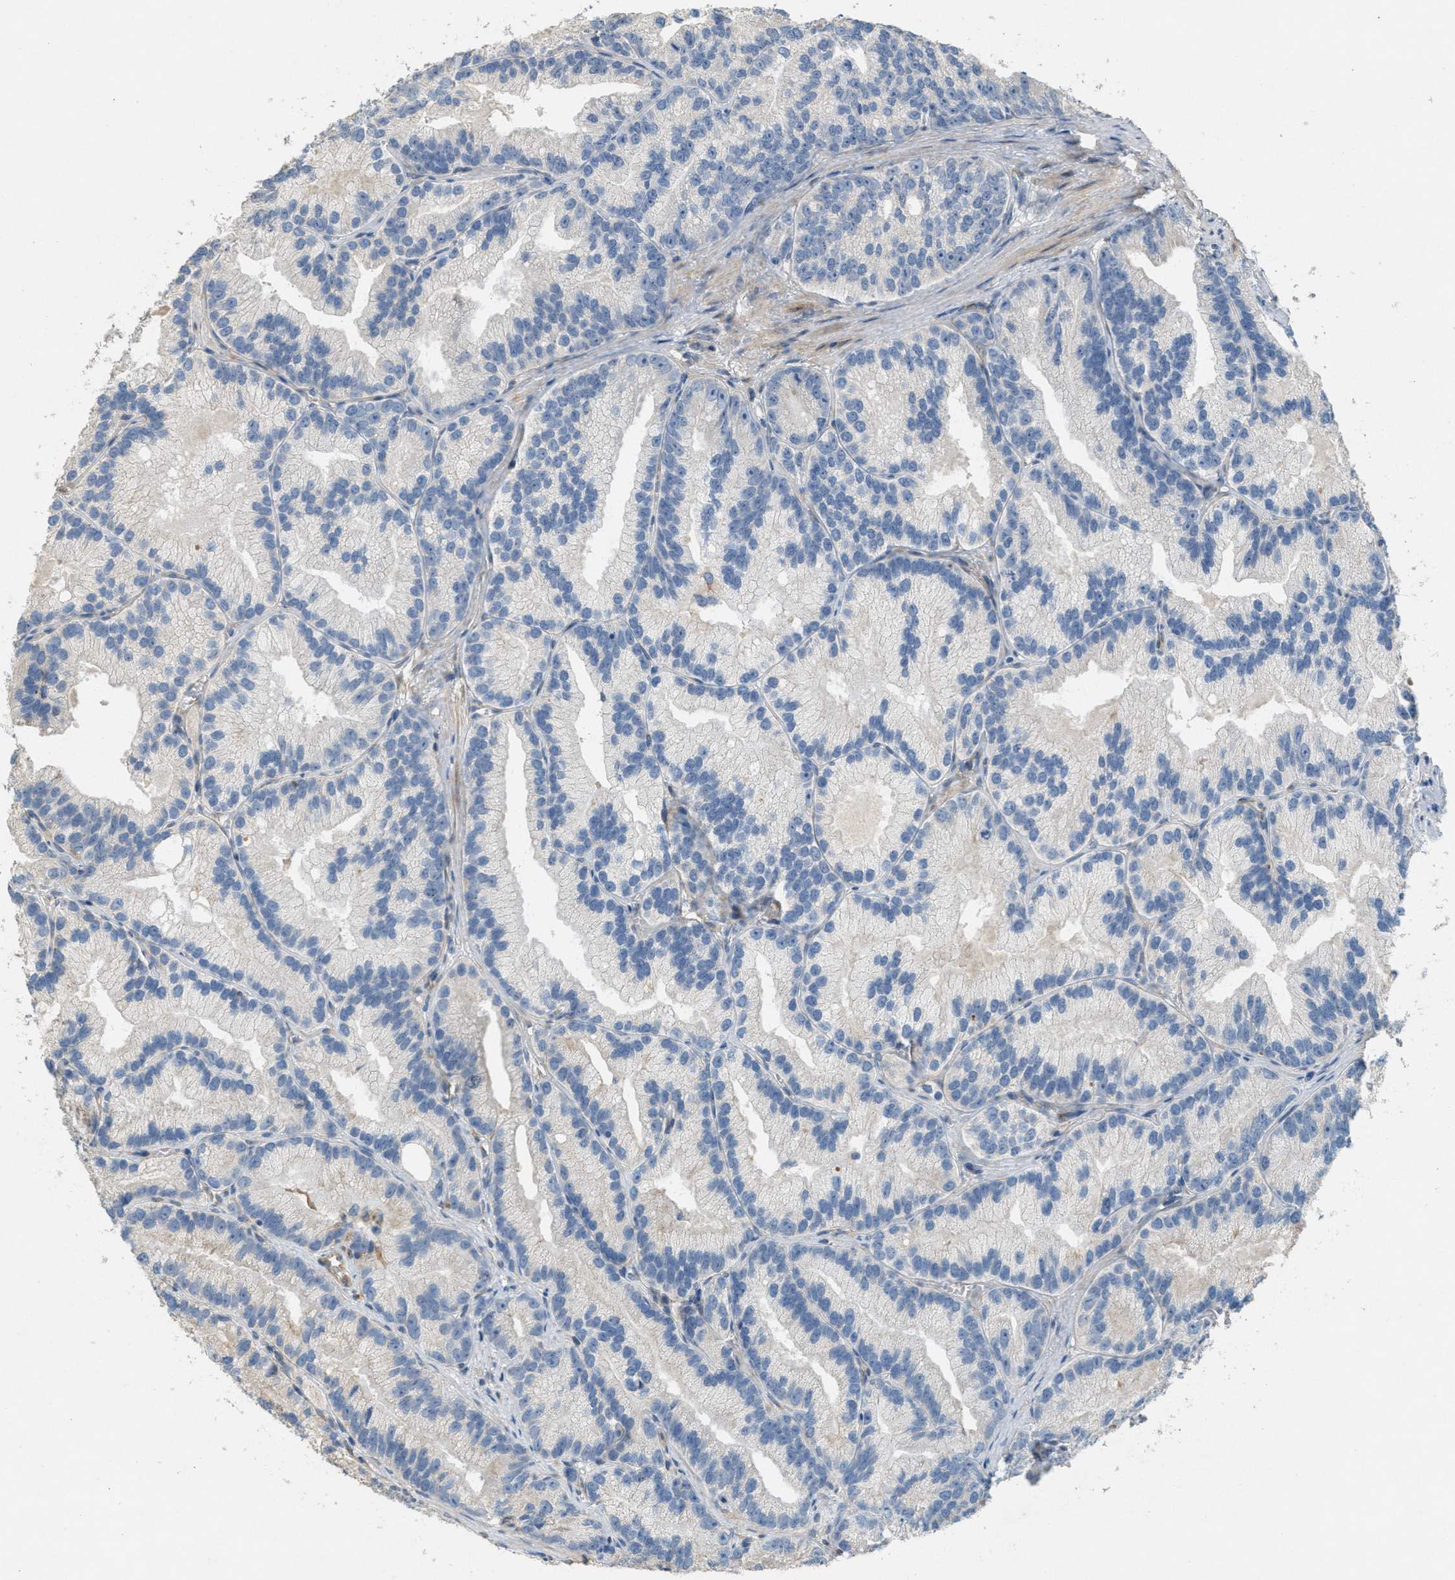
{"staining": {"intensity": "moderate", "quantity": "<25%", "location": "cytoplasmic/membranous"}, "tissue": "prostate cancer", "cell_type": "Tumor cells", "image_type": "cancer", "snomed": [{"axis": "morphology", "description": "Adenocarcinoma, Low grade"}, {"axis": "topography", "description": "Prostate"}], "caption": "Immunohistochemistry (IHC) (DAB (3,3'-diaminobenzidine)) staining of adenocarcinoma (low-grade) (prostate) exhibits moderate cytoplasmic/membranous protein expression in approximately <25% of tumor cells.", "gene": "ADCY5", "patient": {"sex": "male", "age": 89}}